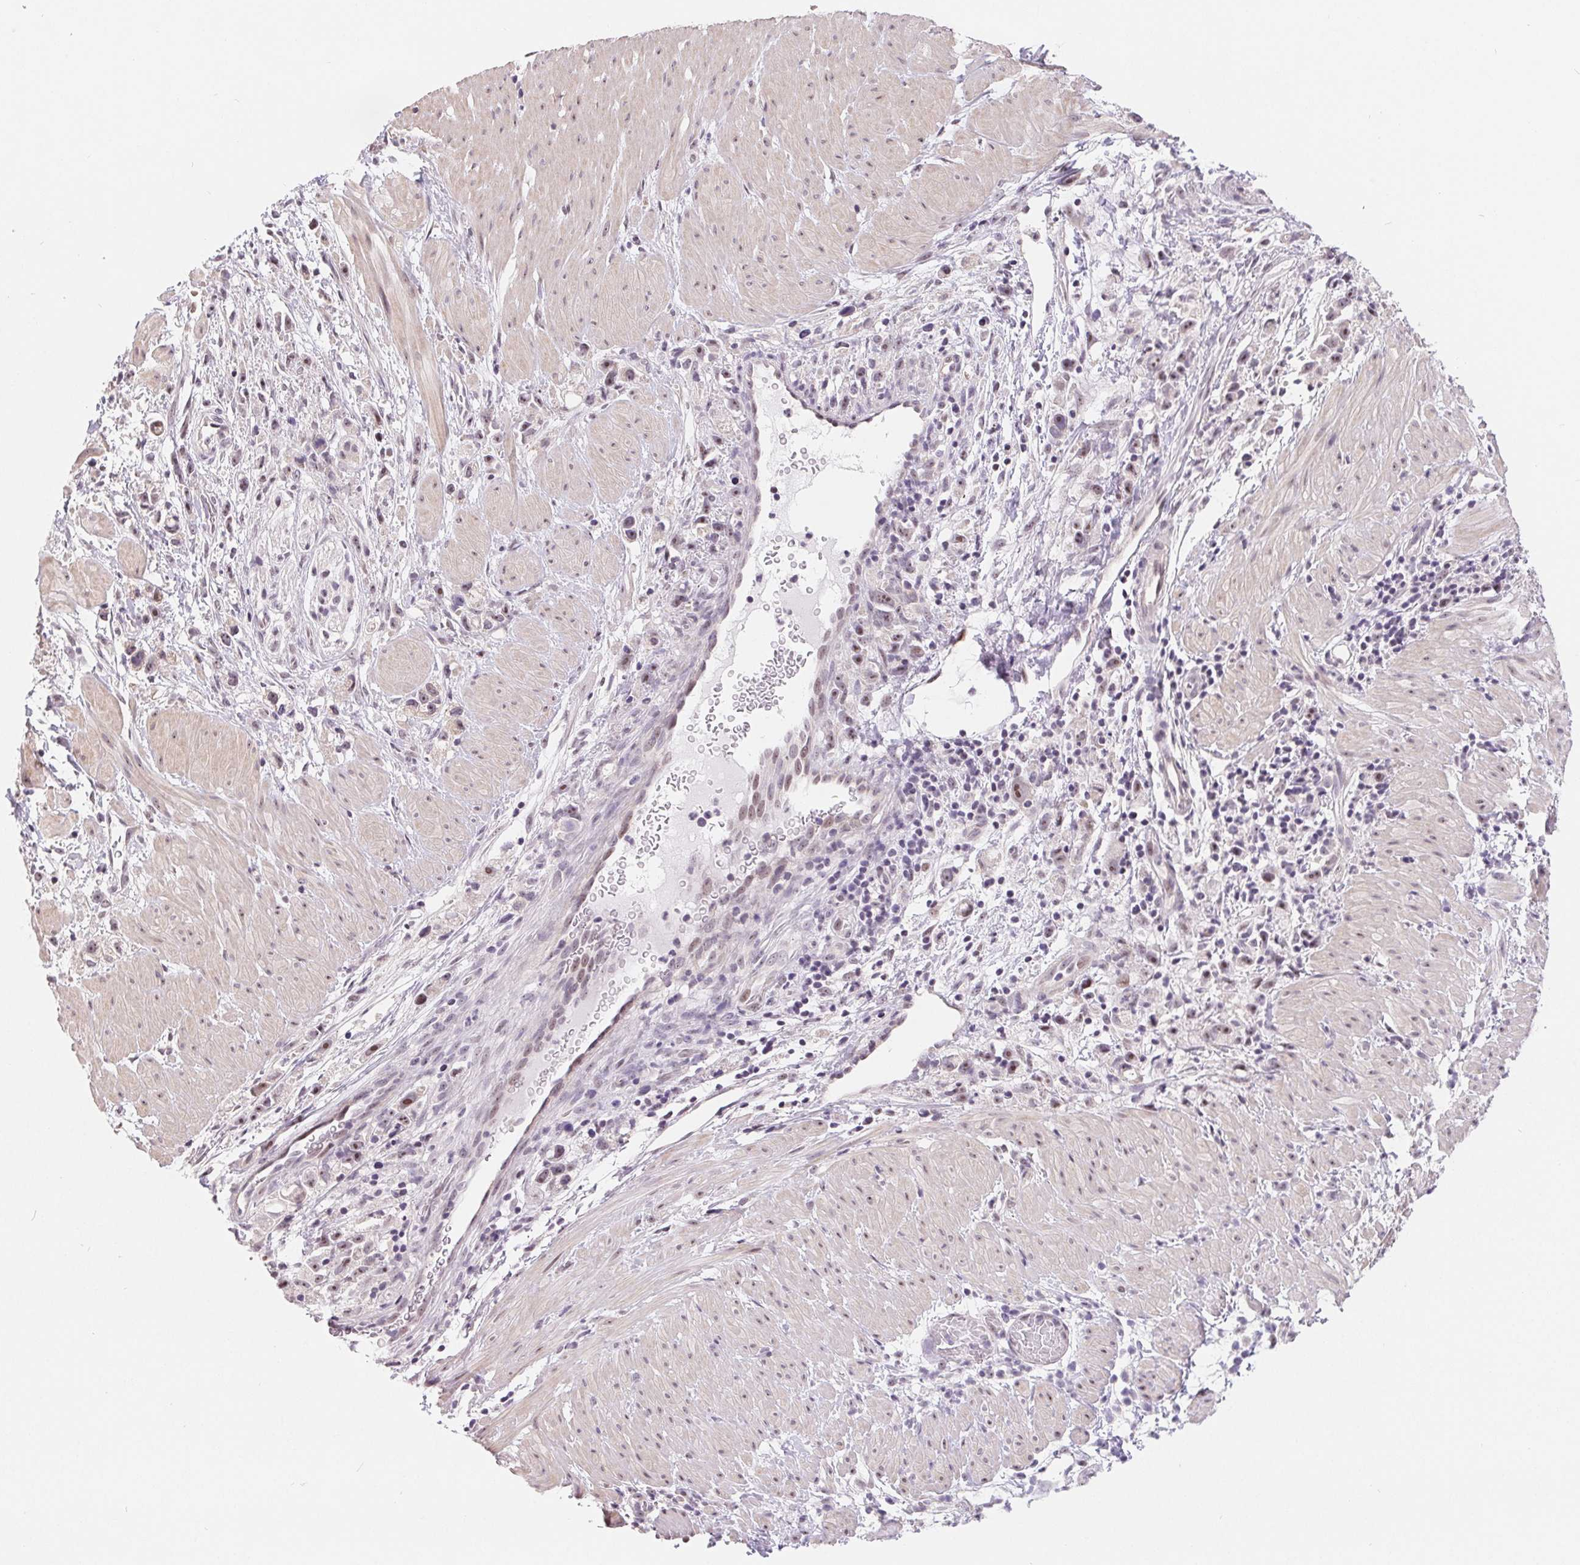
{"staining": {"intensity": "moderate", "quantity": "<25%", "location": "nuclear"}, "tissue": "stomach cancer", "cell_type": "Tumor cells", "image_type": "cancer", "snomed": [{"axis": "morphology", "description": "Adenocarcinoma, NOS"}, {"axis": "topography", "description": "Stomach"}], "caption": "Human stomach cancer stained for a protein (brown) reveals moderate nuclear positive positivity in about <25% of tumor cells.", "gene": "LCA5L", "patient": {"sex": "female", "age": 59}}